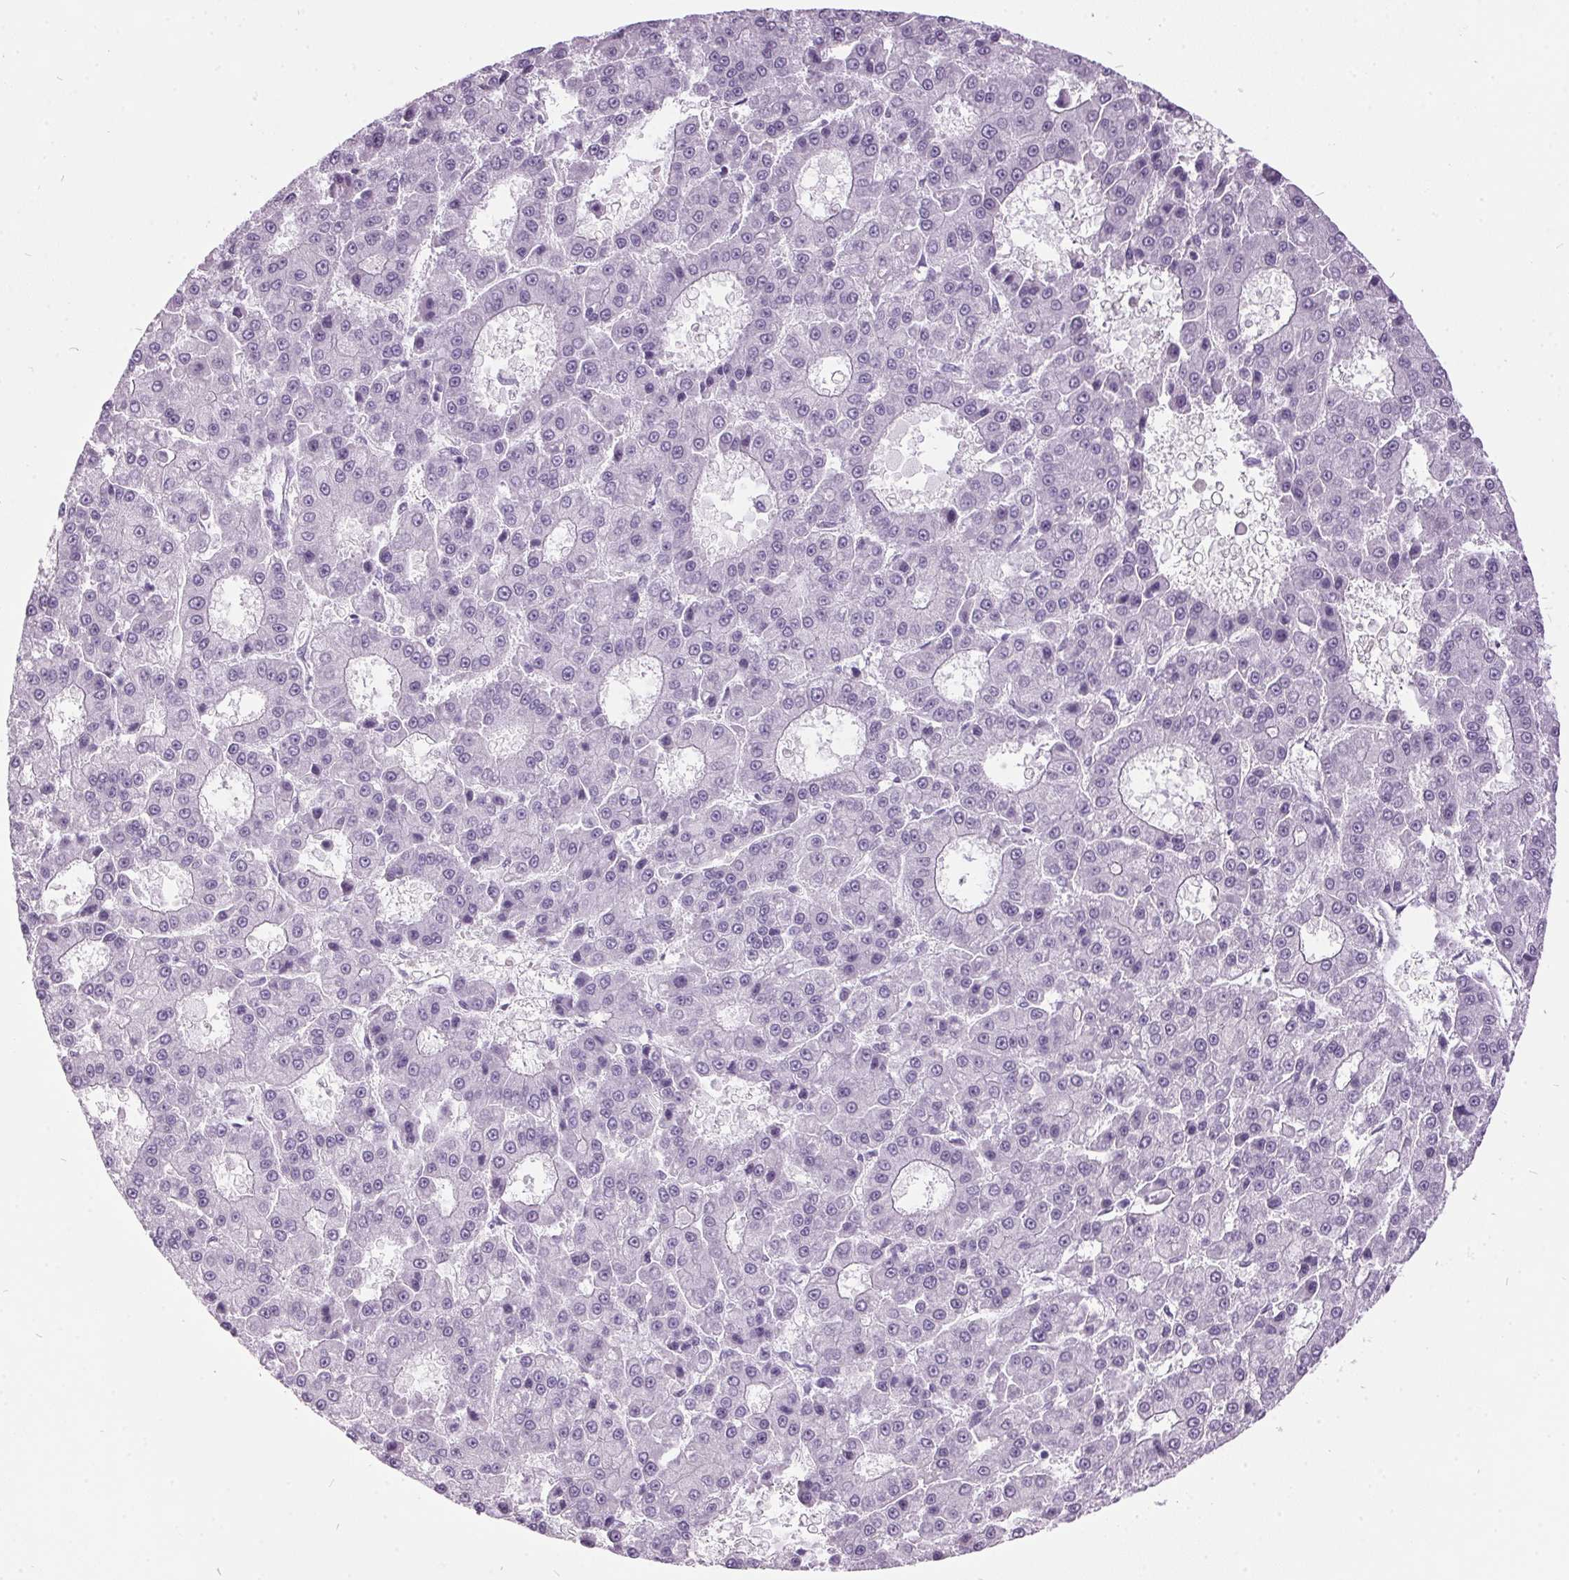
{"staining": {"intensity": "negative", "quantity": "none", "location": "none"}, "tissue": "liver cancer", "cell_type": "Tumor cells", "image_type": "cancer", "snomed": [{"axis": "morphology", "description": "Carcinoma, Hepatocellular, NOS"}, {"axis": "topography", "description": "Liver"}], "caption": "Histopathology image shows no significant protein positivity in tumor cells of liver cancer.", "gene": "ODAD2", "patient": {"sex": "male", "age": 70}}